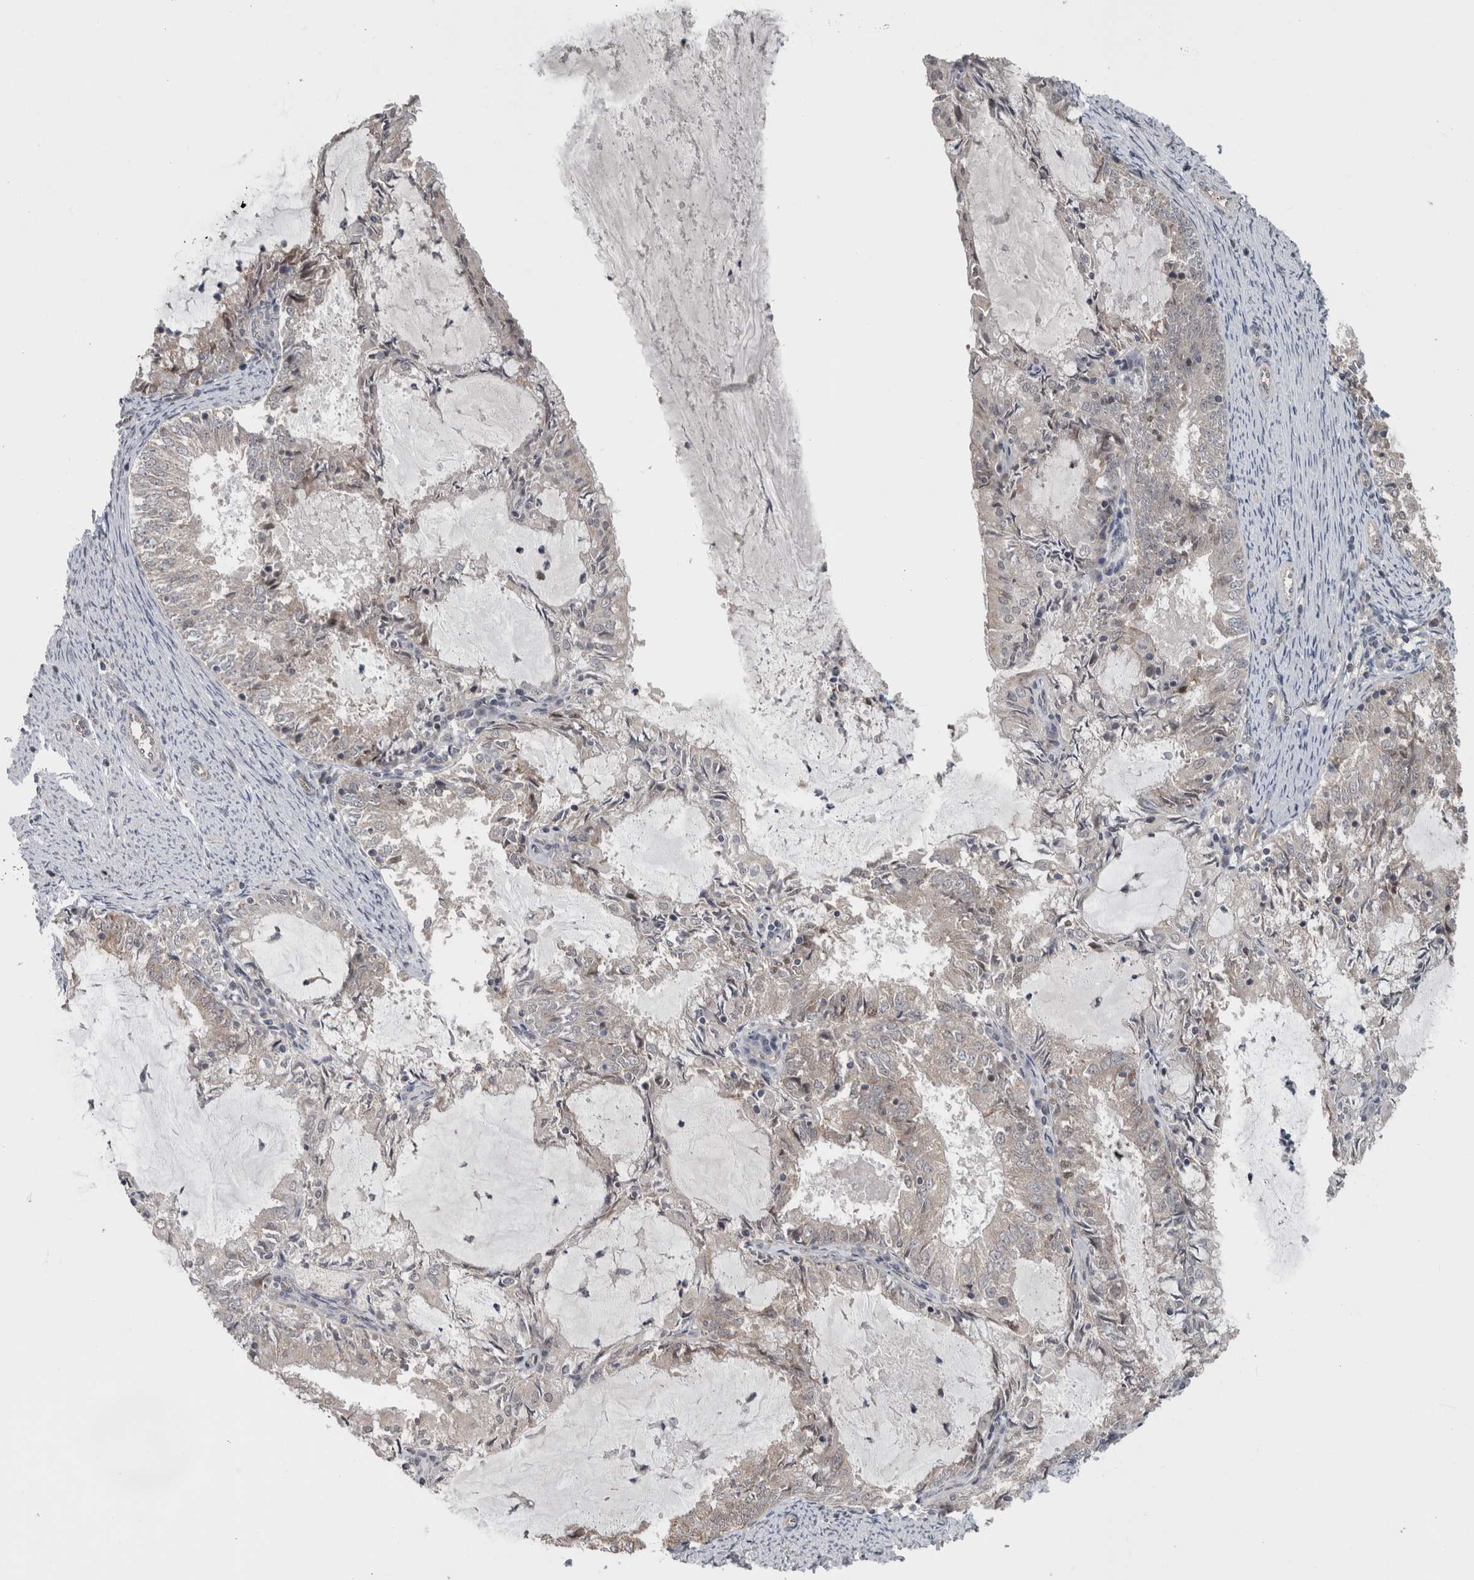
{"staining": {"intensity": "negative", "quantity": "none", "location": "none"}, "tissue": "endometrial cancer", "cell_type": "Tumor cells", "image_type": "cancer", "snomed": [{"axis": "morphology", "description": "Adenocarcinoma, NOS"}, {"axis": "topography", "description": "Endometrium"}], "caption": "The micrograph exhibits no staining of tumor cells in endometrial cancer. The staining is performed using DAB brown chromogen with nuclei counter-stained in using hematoxylin.", "gene": "ENY2", "patient": {"sex": "female", "age": 57}}